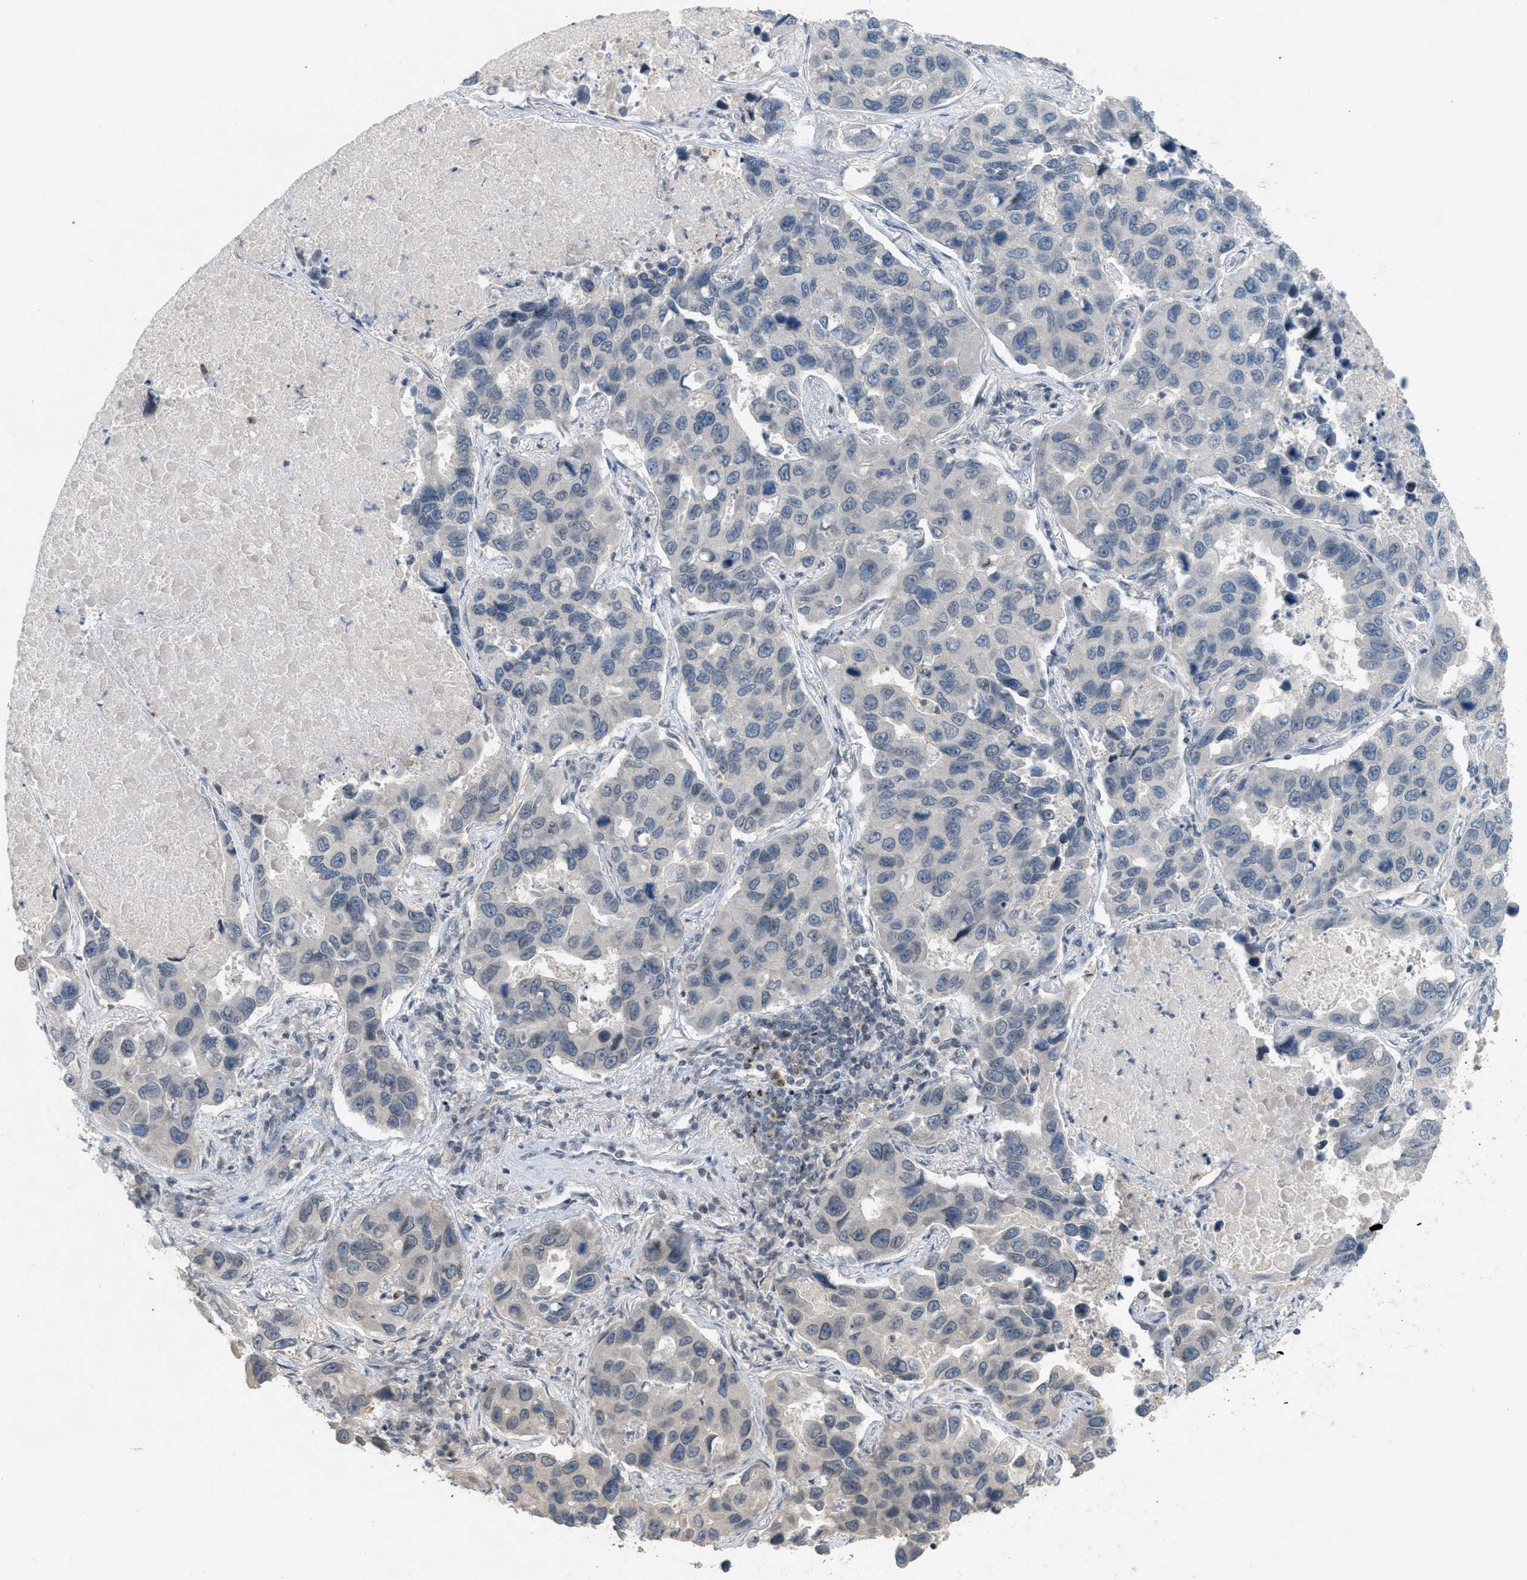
{"staining": {"intensity": "negative", "quantity": "none", "location": "none"}, "tissue": "lung cancer", "cell_type": "Tumor cells", "image_type": "cancer", "snomed": [{"axis": "morphology", "description": "Adenocarcinoma, NOS"}, {"axis": "topography", "description": "Lung"}], "caption": "Tumor cells show no significant protein positivity in lung cancer.", "gene": "ABHD6", "patient": {"sex": "male", "age": 64}}